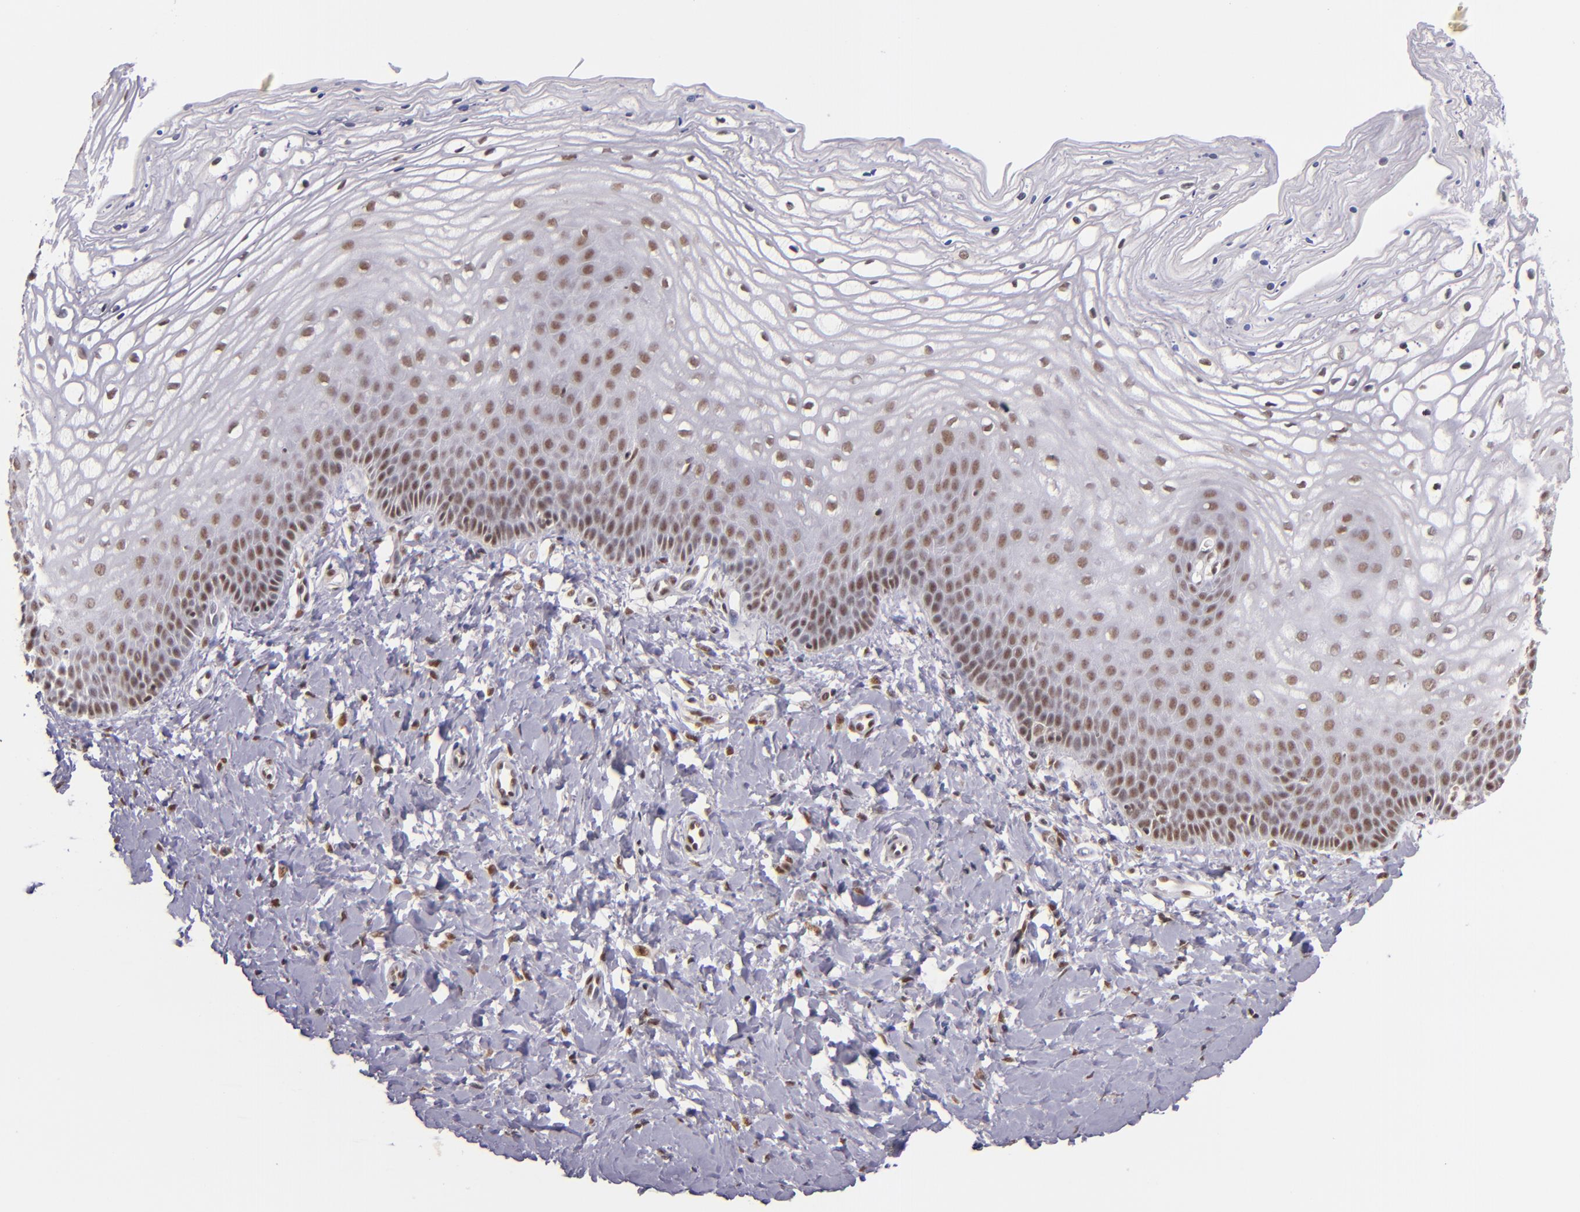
{"staining": {"intensity": "moderate", "quantity": "25%-75%", "location": "nuclear"}, "tissue": "vagina", "cell_type": "Squamous epithelial cells", "image_type": "normal", "snomed": [{"axis": "morphology", "description": "Normal tissue, NOS"}, {"axis": "topography", "description": "Vagina"}], "caption": "High-power microscopy captured an immunohistochemistry micrograph of benign vagina, revealing moderate nuclear expression in approximately 25%-75% of squamous epithelial cells. The staining is performed using DAB brown chromogen to label protein expression. The nuclei are counter-stained blue using hematoxylin.", "gene": "ZNF148", "patient": {"sex": "female", "age": 68}}